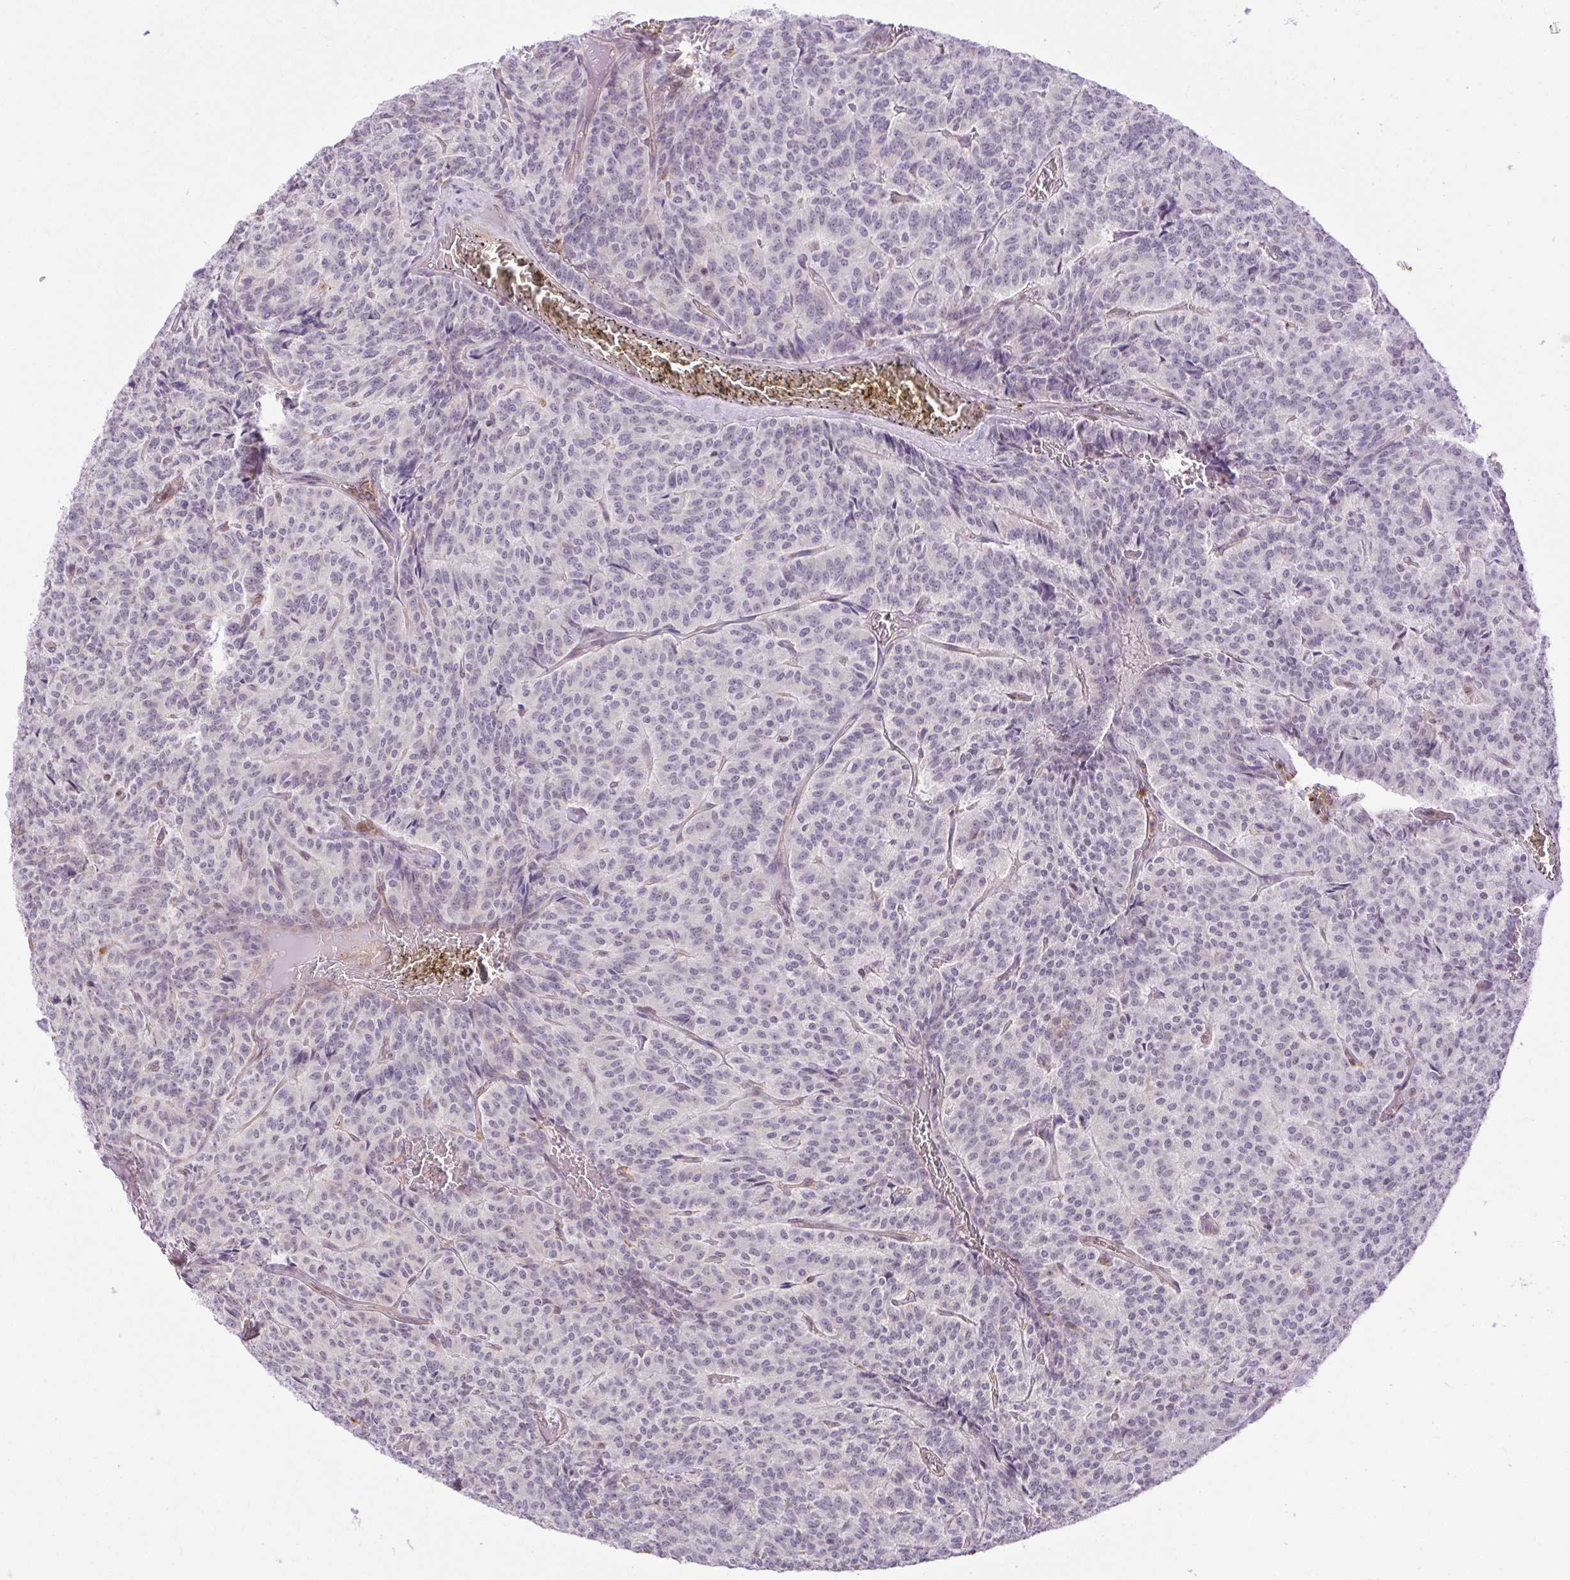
{"staining": {"intensity": "negative", "quantity": "none", "location": "none"}, "tissue": "carcinoid", "cell_type": "Tumor cells", "image_type": "cancer", "snomed": [{"axis": "morphology", "description": "Carcinoid, malignant, NOS"}, {"axis": "topography", "description": "Lung"}], "caption": "DAB (3,3'-diaminobenzidine) immunohistochemical staining of human carcinoid (malignant) exhibits no significant expression in tumor cells.", "gene": "RSL24D1", "patient": {"sex": "male", "age": 70}}